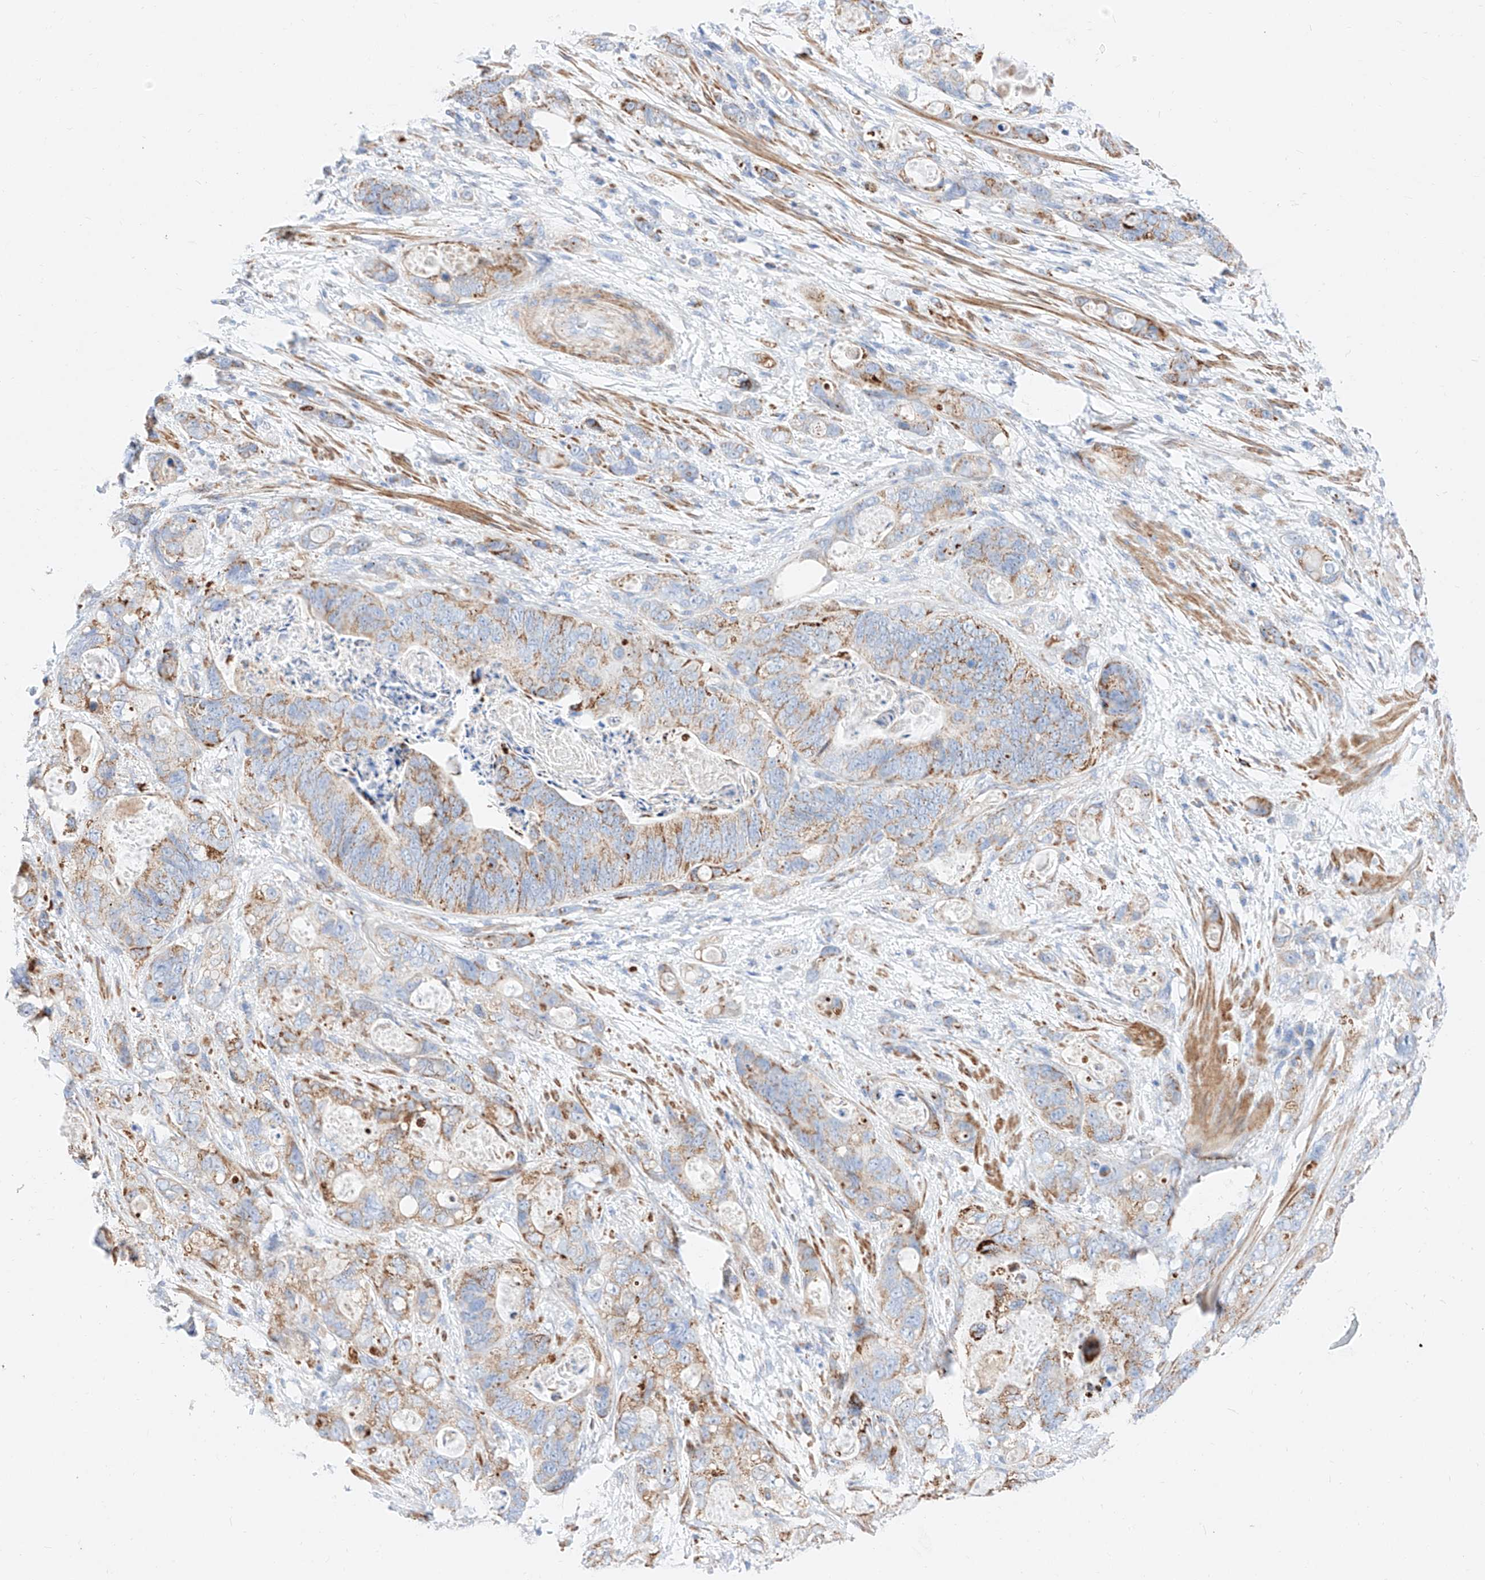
{"staining": {"intensity": "moderate", "quantity": "25%-75%", "location": "cytoplasmic/membranous"}, "tissue": "stomach cancer", "cell_type": "Tumor cells", "image_type": "cancer", "snomed": [{"axis": "morphology", "description": "Normal tissue, NOS"}, {"axis": "morphology", "description": "Adenocarcinoma, NOS"}, {"axis": "topography", "description": "Stomach"}], "caption": "Protein expression analysis of human stomach cancer (adenocarcinoma) reveals moderate cytoplasmic/membranous positivity in about 25%-75% of tumor cells.", "gene": "C6orf62", "patient": {"sex": "female", "age": 89}}